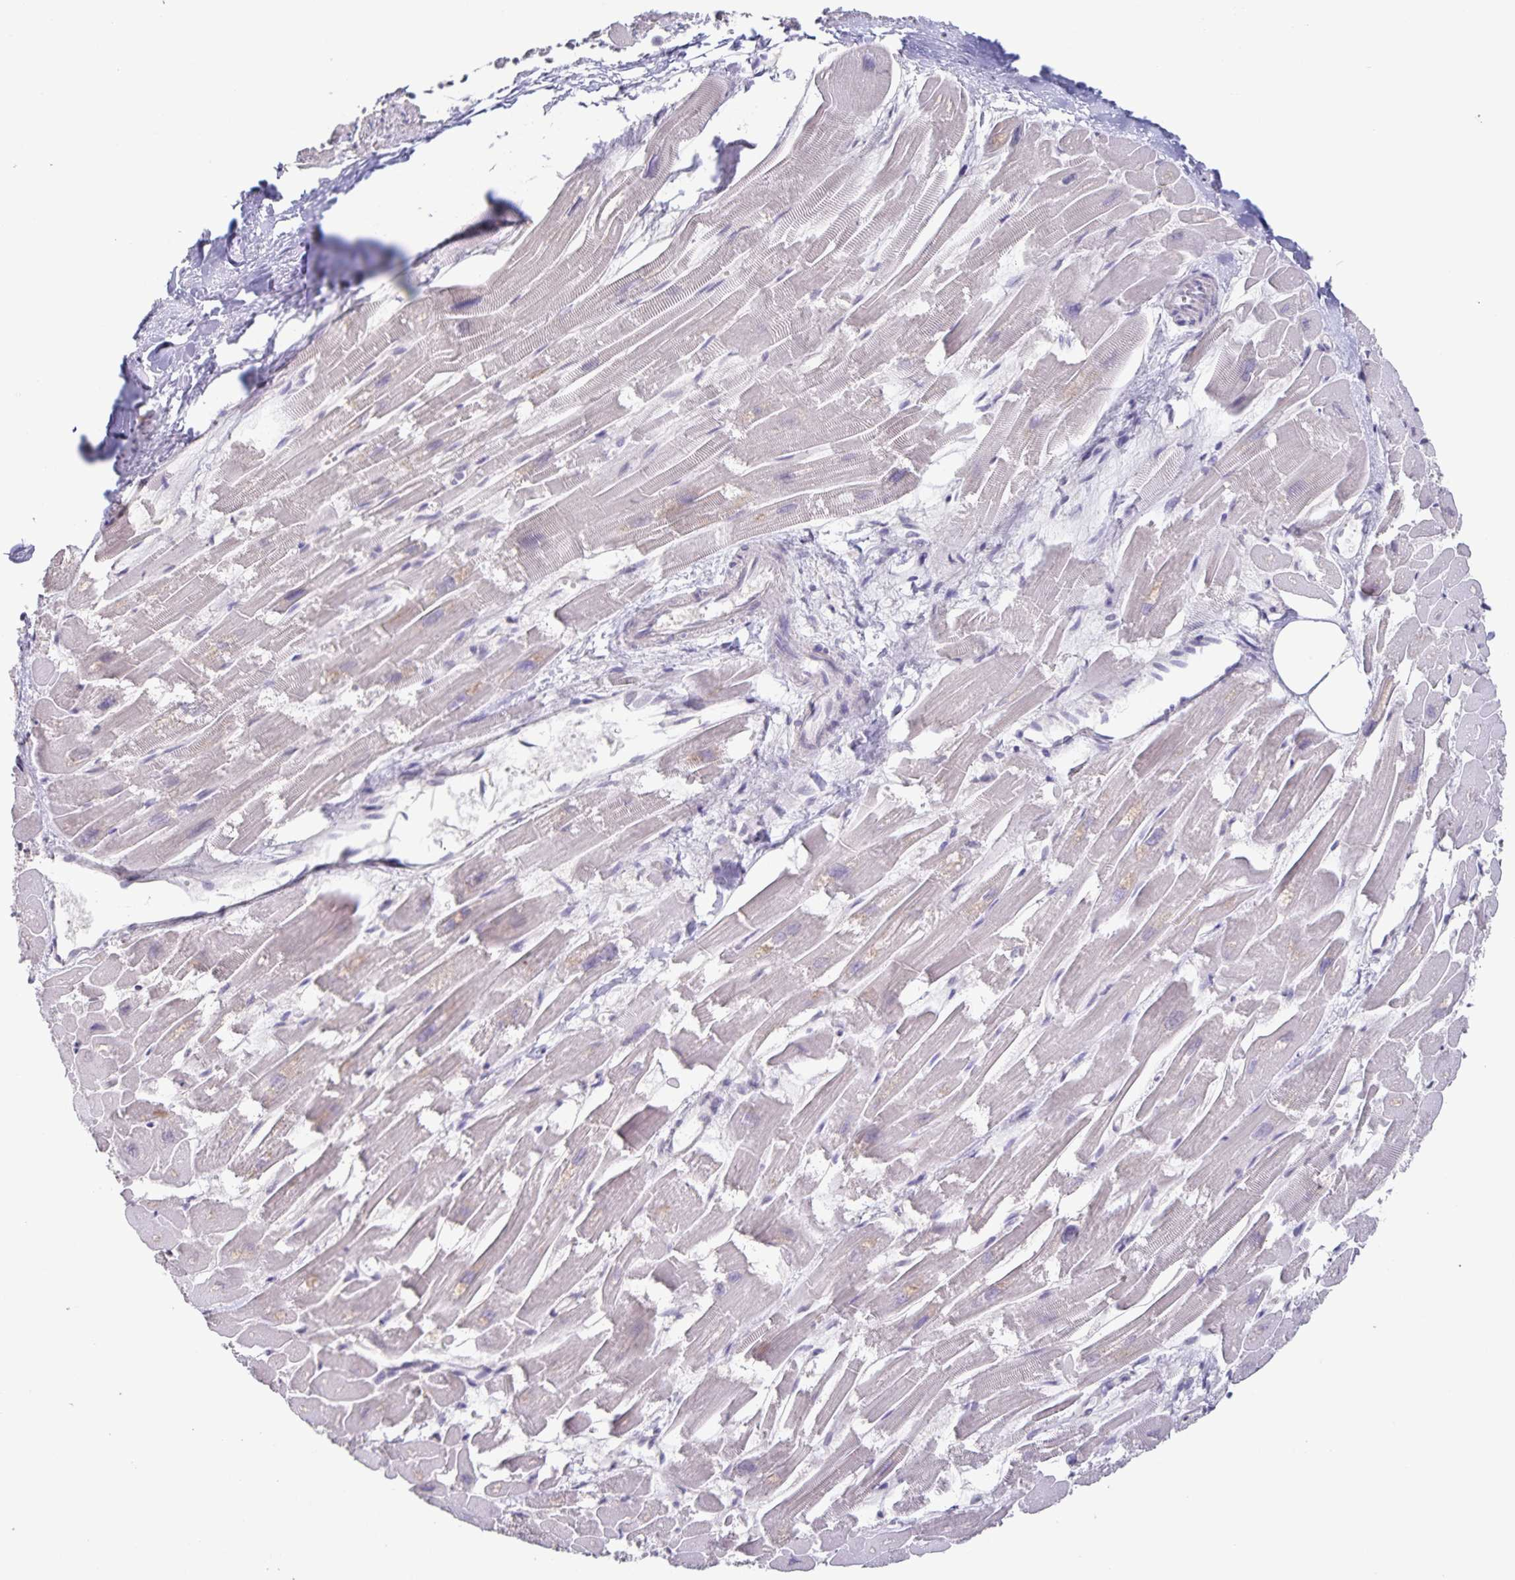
{"staining": {"intensity": "negative", "quantity": "none", "location": "none"}, "tissue": "heart muscle", "cell_type": "Cardiomyocytes", "image_type": "normal", "snomed": [{"axis": "morphology", "description": "Normal tissue, NOS"}, {"axis": "topography", "description": "Heart"}], "caption": "High power microscopy image of an immunohistochemistry (IHC) histopathology image of normal heart muscle, revealing no significant staining in cardiomyocytes.", "gene": "INSL5", "patient": {"sex": "male", "age": 54}}